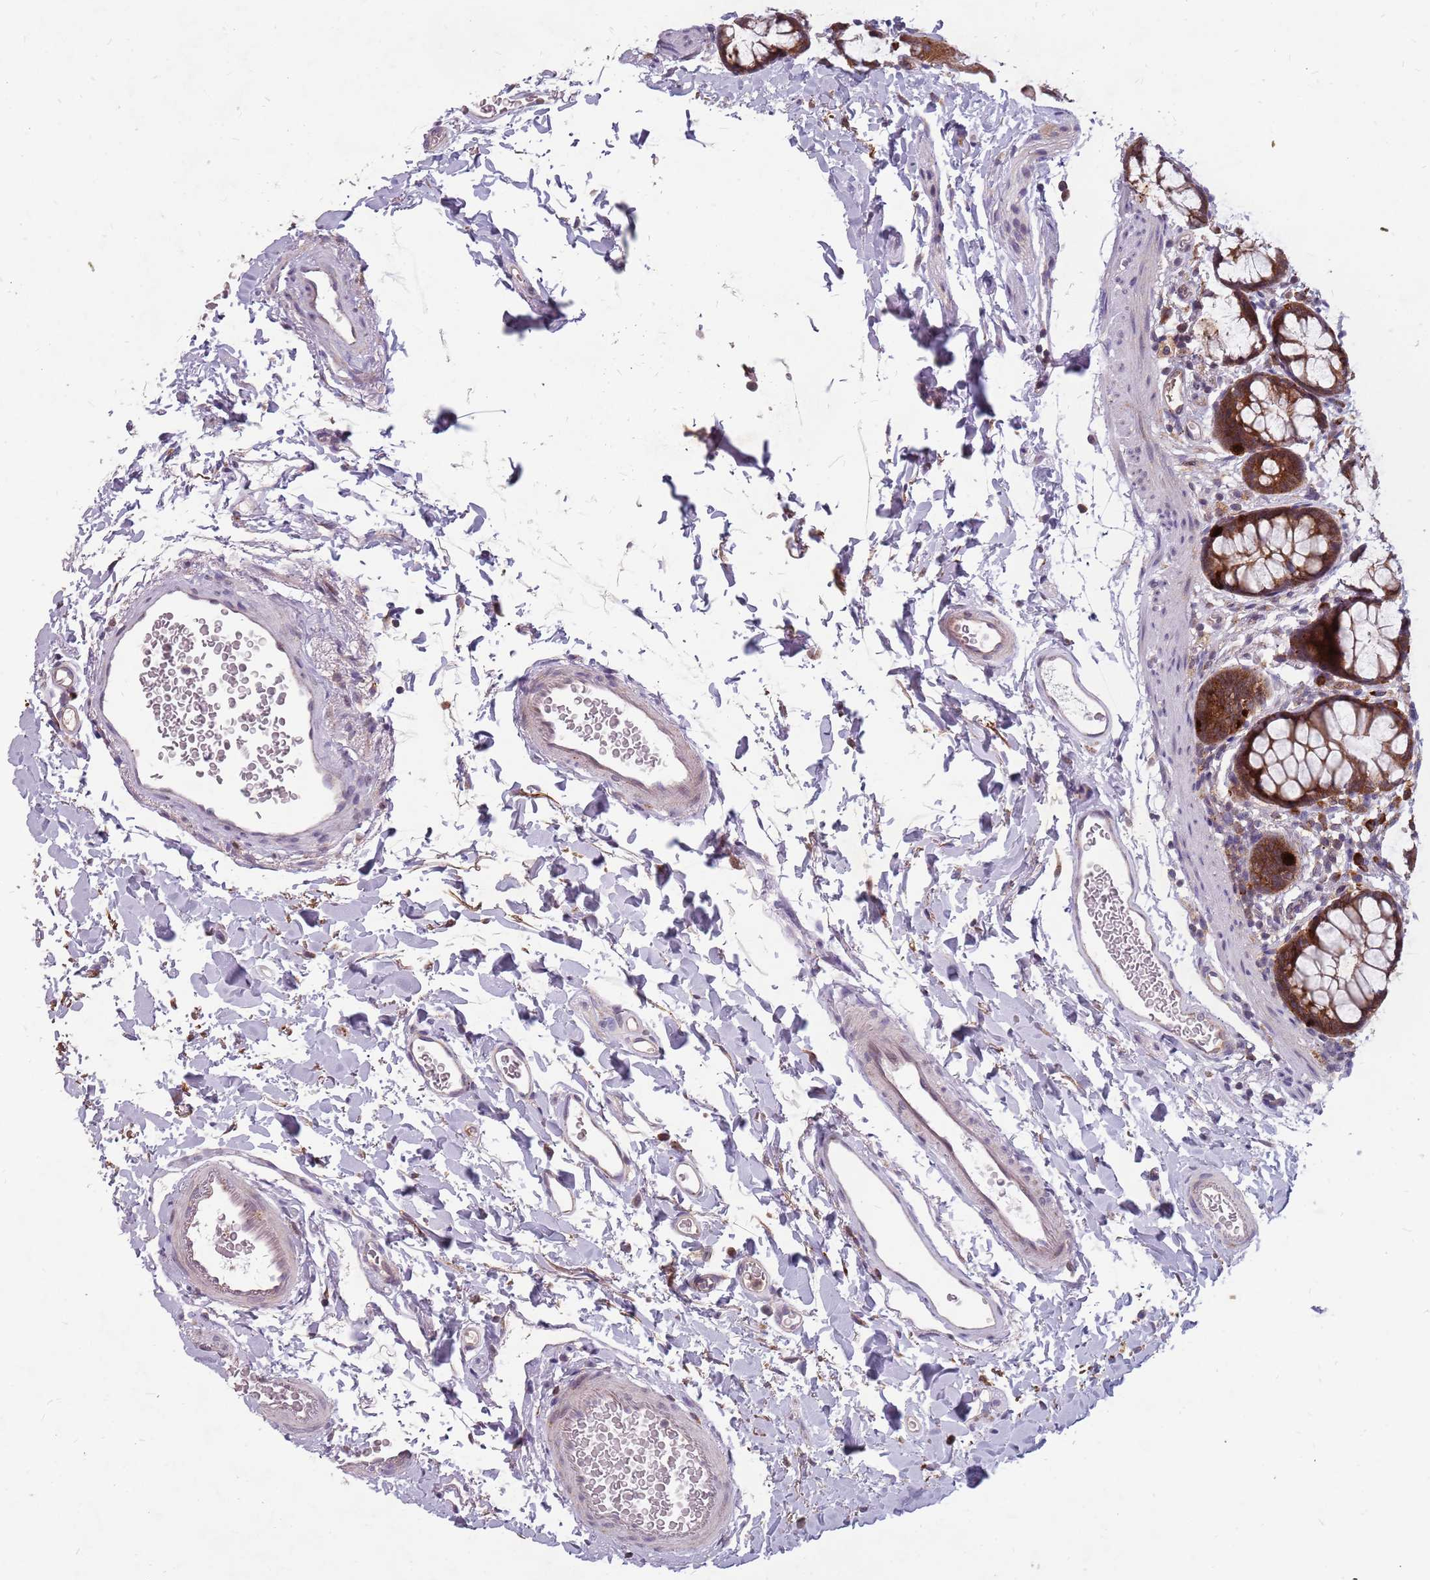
{"staining": {"intensity": "strong", "quantity": ">75%", "location": "cytoplasmic/membranous"}, "tissue": "rectum", "cell_type": "Glandular cells", "image_type": "normal", "snomed": [{"axis": "morphology", "description": "Normal tissue, NOS"}, {"axis": "topography", "description": "Rectum"}], "caption": "Immunohistochemical staining of benign rectum exhibits high levels of strong cytoplasmic/membranous expression in approximately >75% of glandular cells.", "gene": "NME4", "patient": {"sex": "female", "age": 65}}